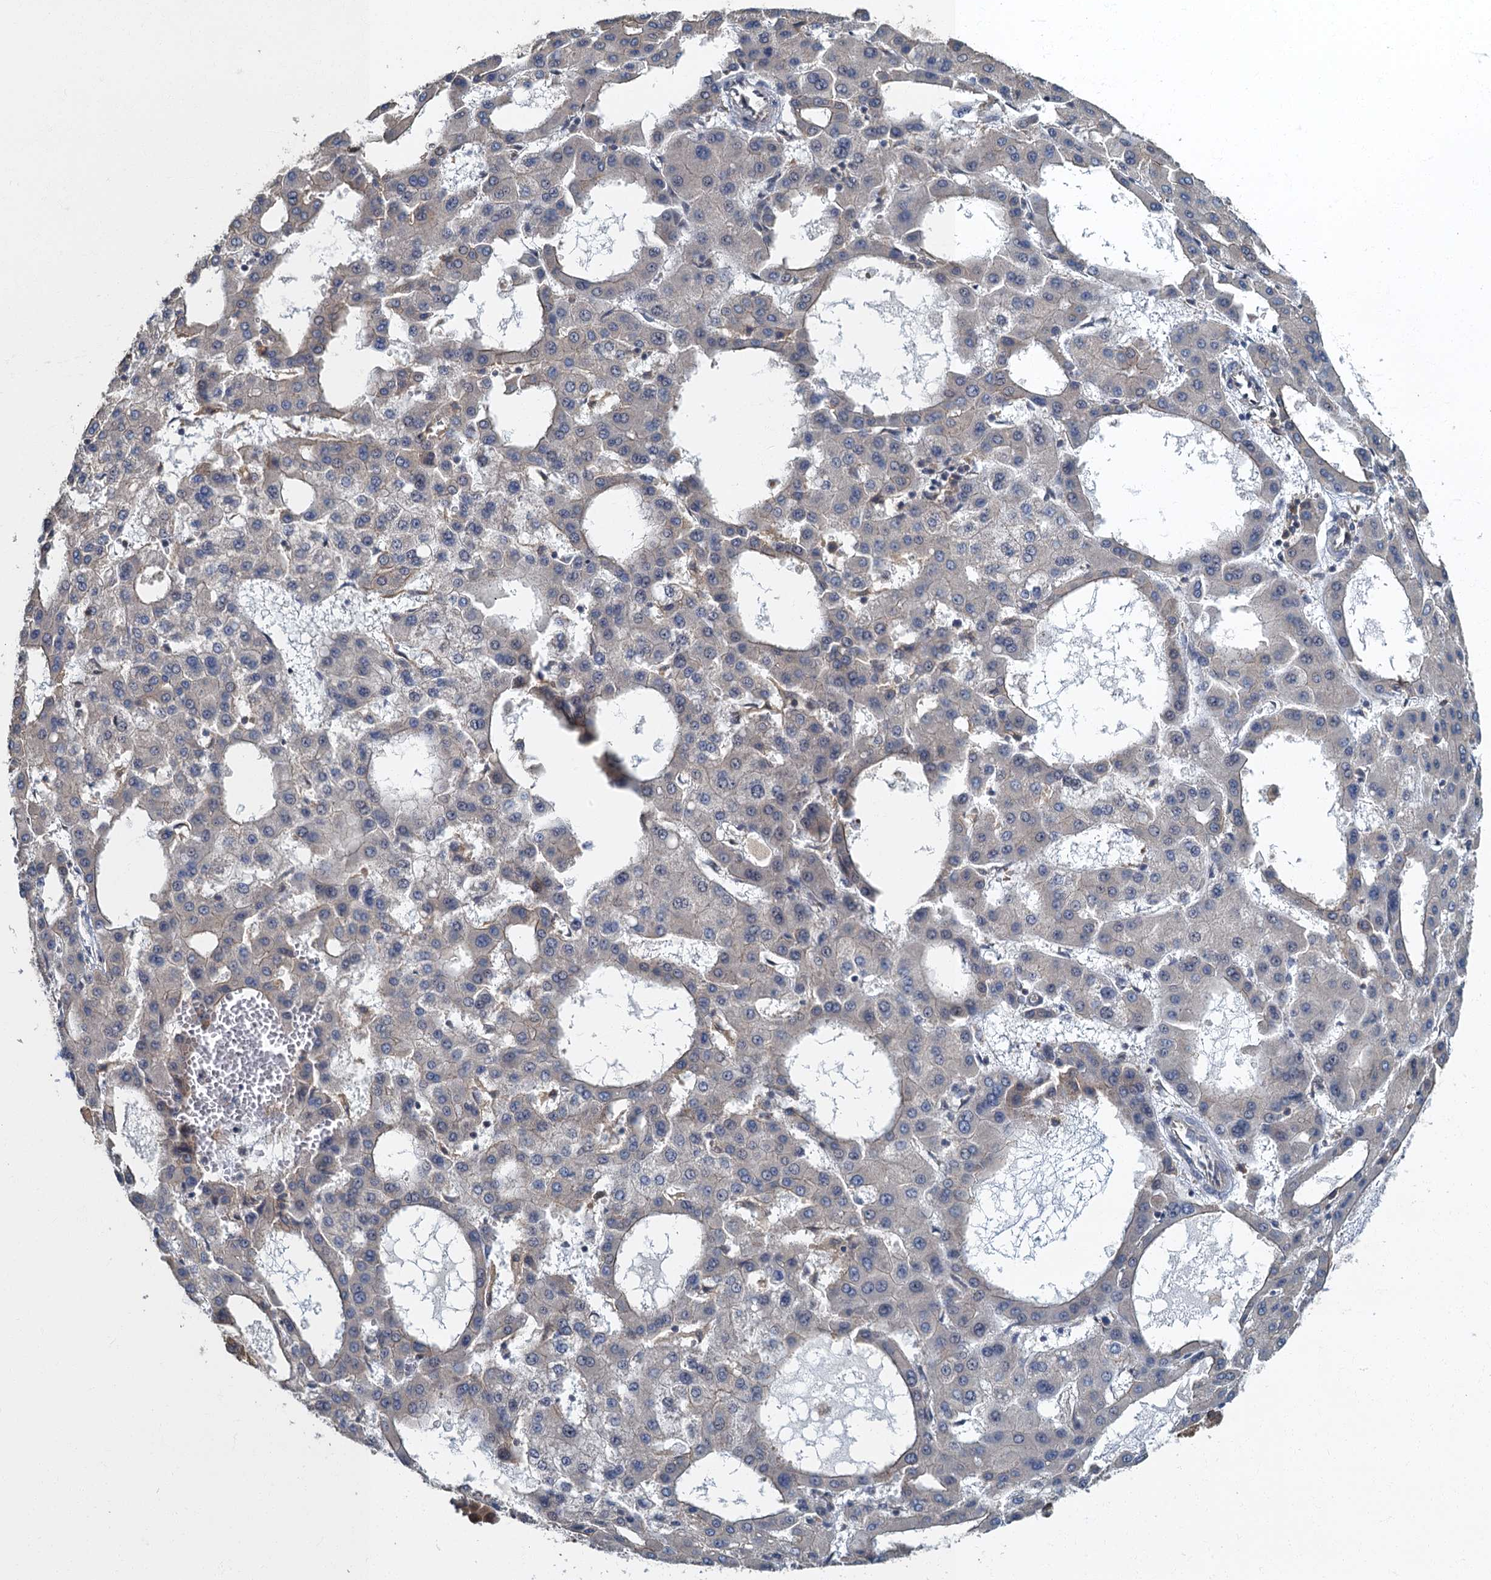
{"staining": {"intensity": "negative", "quantity": "none", "location": "none"}, "tissue": "liver cancer", "cell_type": "Tumor cells", "image_type": "cancer", "snomed": [{"axis": "morphology", "description": "Carcinoma, Hepatocellular, NOS"}, {"axis": "topography", "description": "Liver"}], "caption": "There is no significant expression in tumor cells of liver cancer (hepatocellular carcinoma).", "gene": "TBCK", "patient": {"sex": "male", "age": 47}}